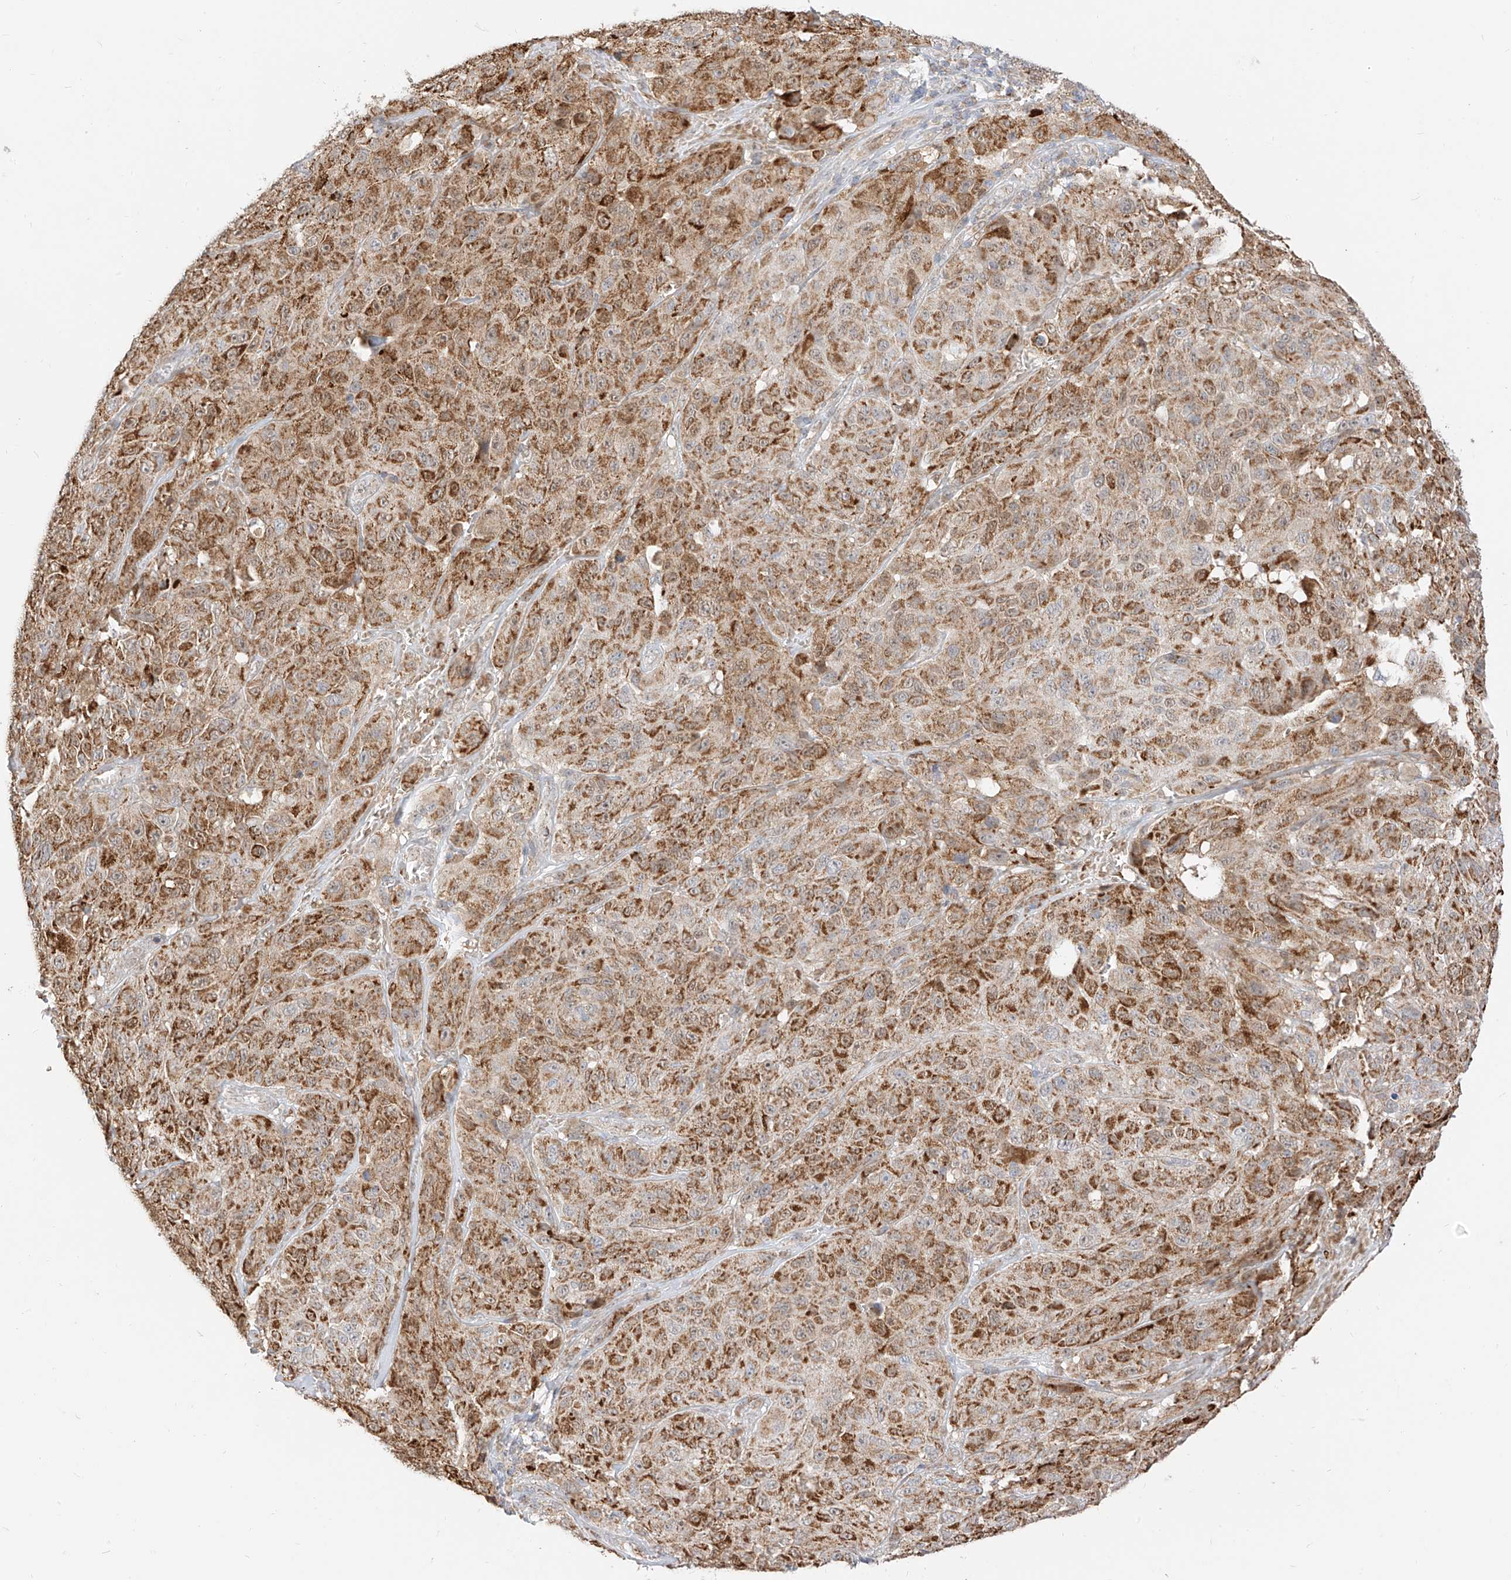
{"staining": {"intensity": "moderate", "quantity": ">75%", "location": "cytoplasmic/membranous"}, "tissue": "melanoma", "cell_type": "Tumor cells", "image_type": "cancer", "snomed": [{"axis": "morphology", "description": "Malignant melanoma, NOS"}, {"axis": "topography", "description": "Skin"}], "caption": "Protein expression by immunohistochemistry displays moderate cytoplasmic/membranous staining in about >75% of tumor cells in malignant melanoma. The protein of interest is stained brown, and the nuclei are stained in blue (DAB (3,3'-diaminobenzidine) IHC with brightfield microscopy, high magnification).", "gene": "MTUS2", "patient": {"sex": "male", "age": 66}}